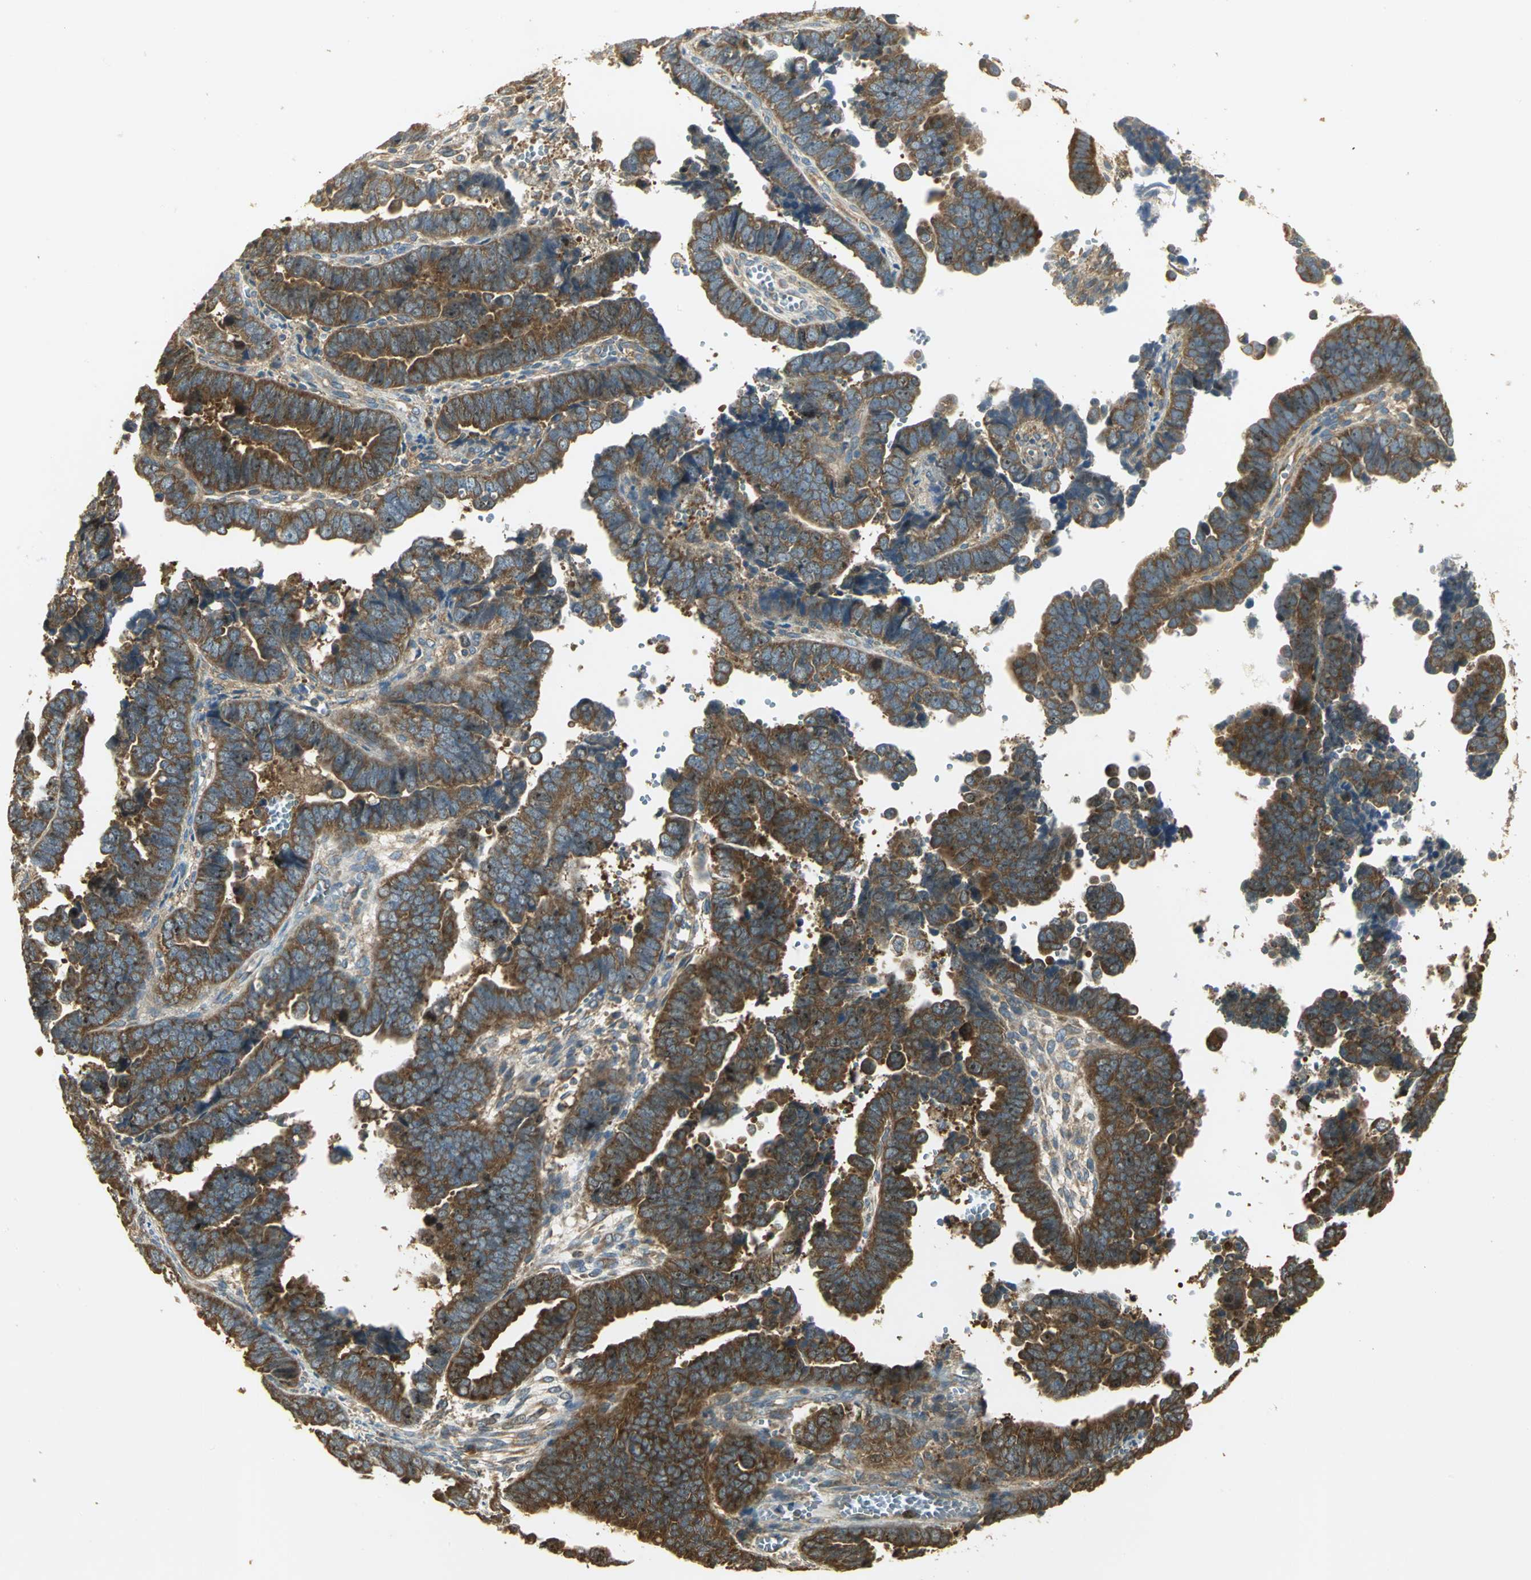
{"staining": {"intensity": "strong", "quantity": ">75%", "location": "cytoplasmic/membranous"}, "tissue": "endometrial cancer", "cell_type": "Tumor cells", "image_type": "cancer", "snomed": [{"axis": "morphology", "description": "Adenocarcinoma, NOS"}, {"axis": "topography", "description": "Endometrium"}], "caption": "An immunohistochemistry (IHC) micrograph of neoplastic tissue is shown. Protein staining in brown highlights strong cytoplasmic/membranous positivity in adenocarcinoma (endometrial) within tumor cells.", "gene": "RARS1", "patient": {"sex": "female", "age": 75}}